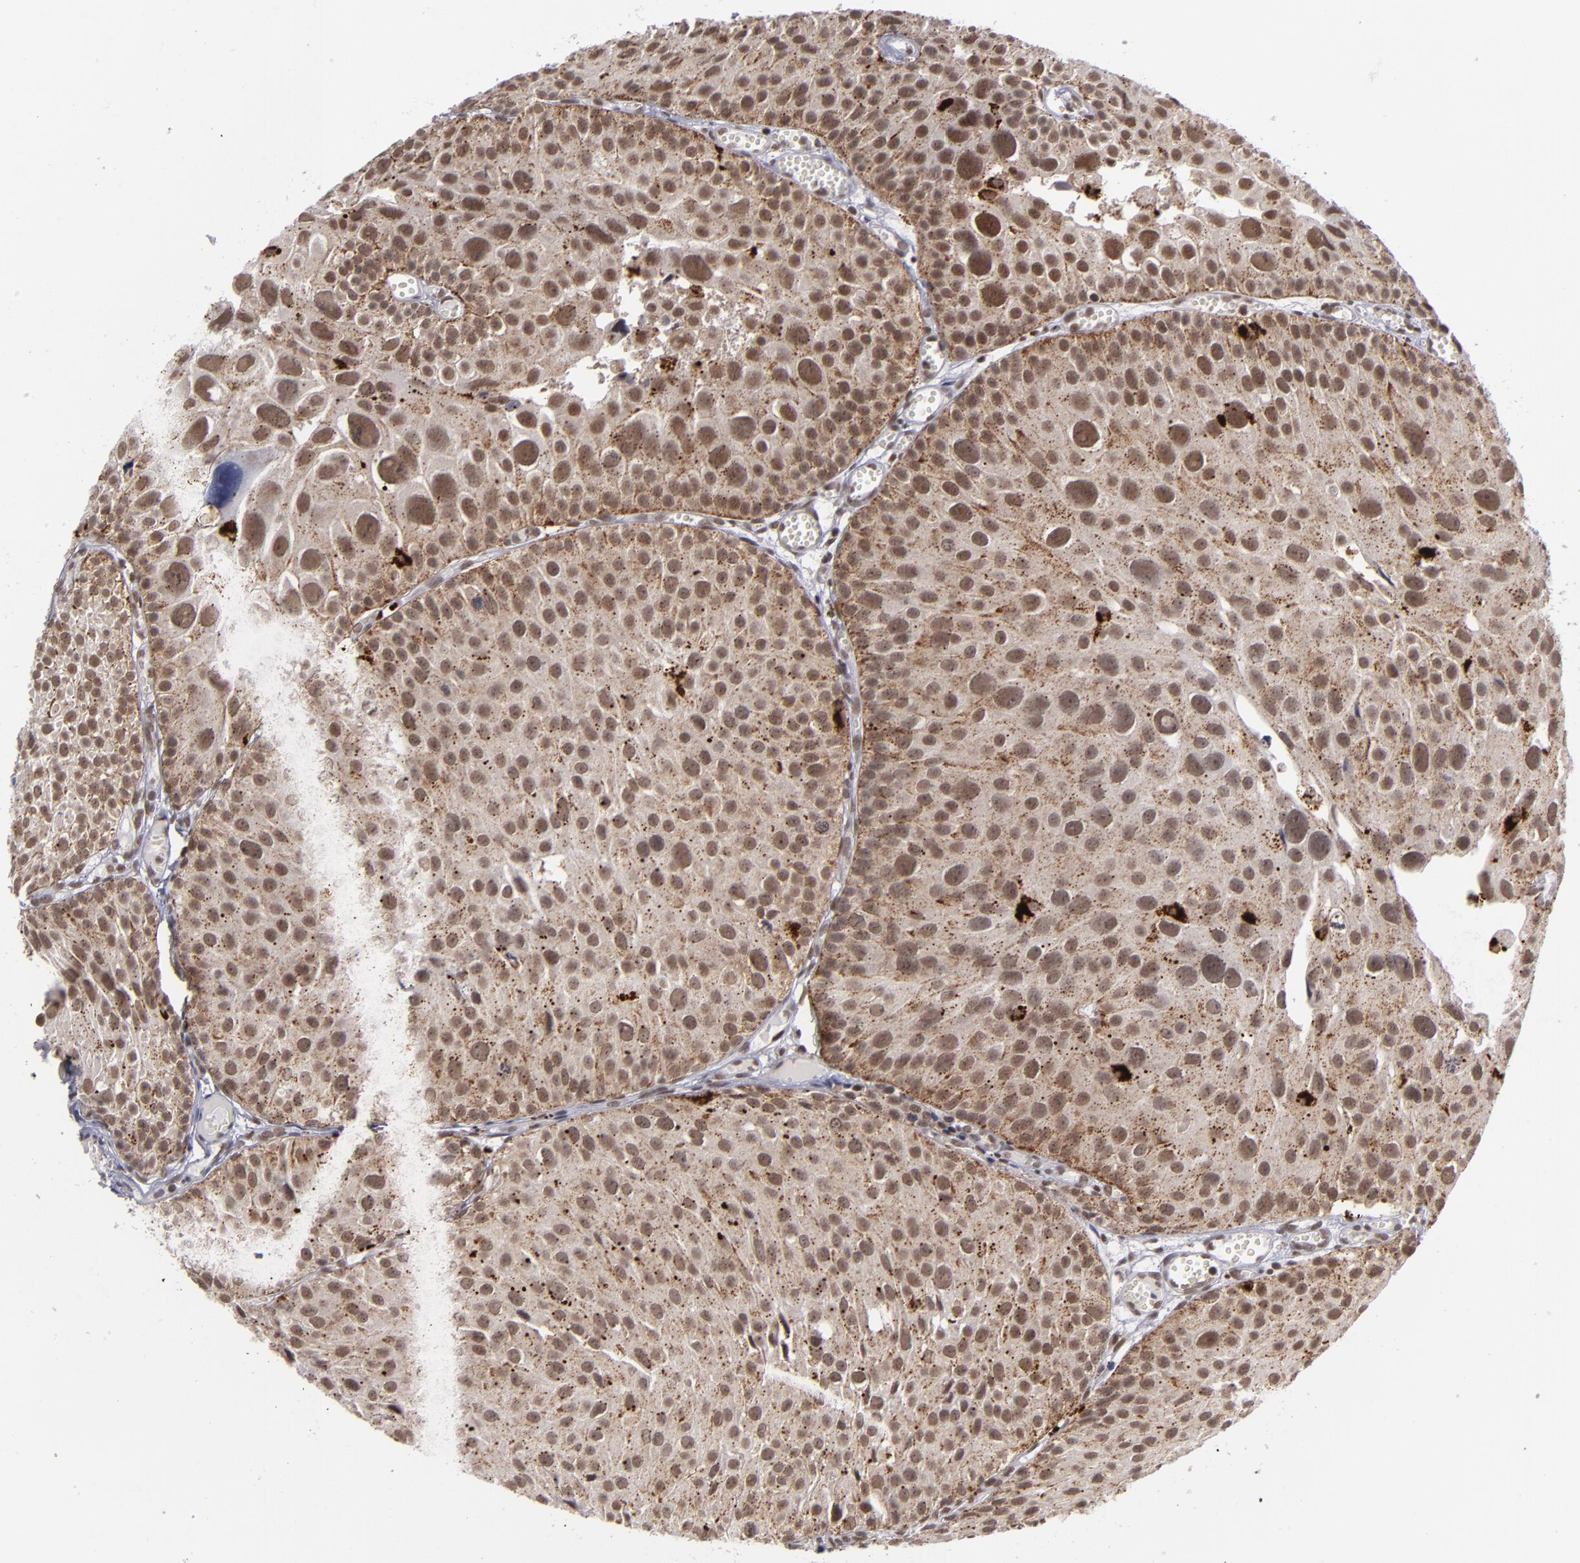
{"staining": {"intensity": "moderate", "quantity": ">75%", "location": "cytoplasmic/membranous,nuclear"}, "tissue": "urothelial cancer", "cell_type": "Tumor cells", "image_type": "cancer", "snomed": [{"axis": "morphology", "description": "Urothelial carcinoma, High grade"}, {"axis": "topography", "description": "Urinary bladder"}], "caption": "Immunohistochemical staining of urothelial cancer demonstrates moderate cytoplasmic/membranous and nuclear protein expression in about >75% of tumor cells.", "gene": "MLLT3", "patient": {"sex": "female", "age": 78}}